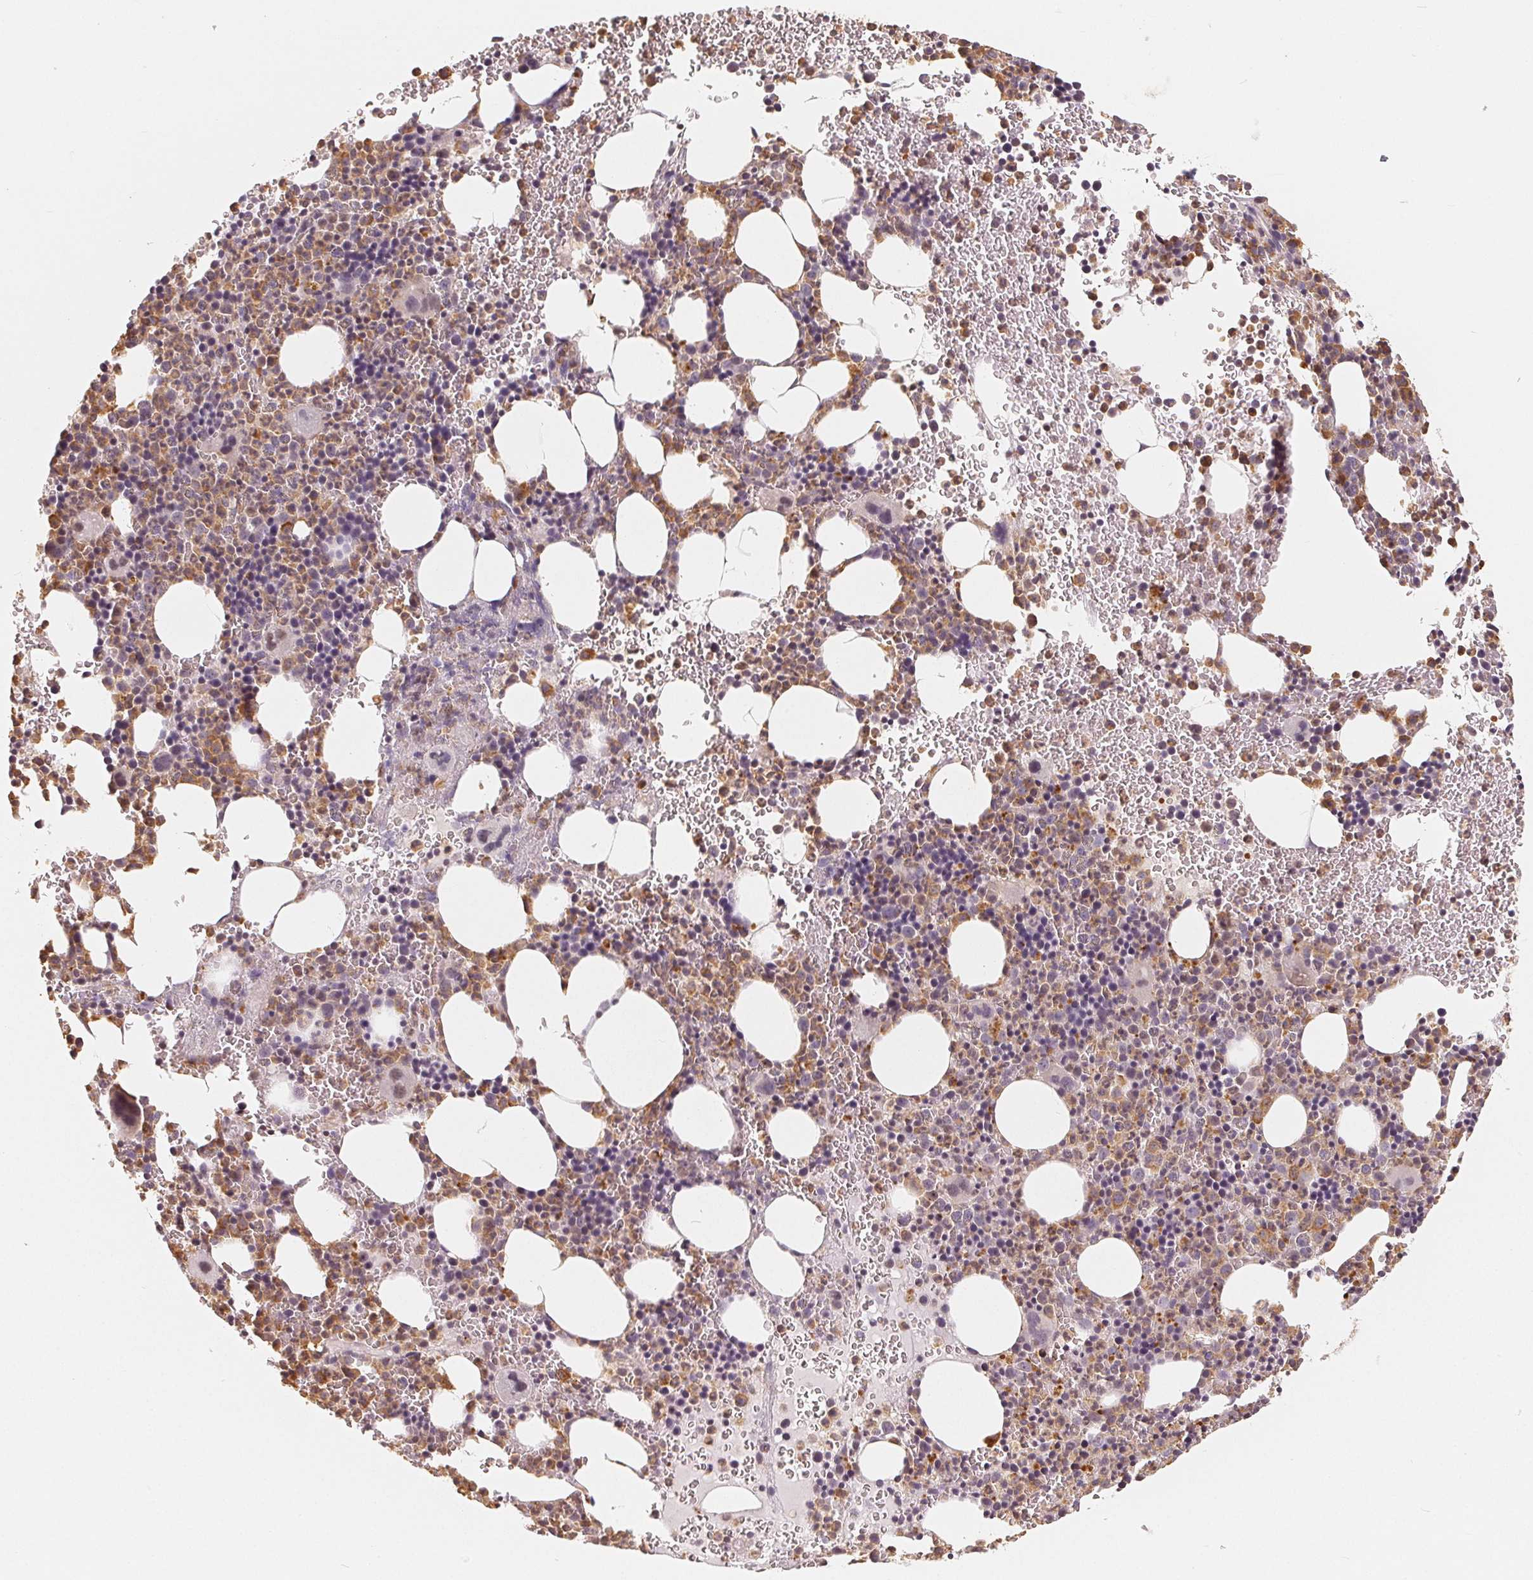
{"staining": {"intensity": "moderate", "quantity": "25%-75%", "location": "cytoplasmic/membranous,nuclear"}, "tissue": "bone marrow", "cell_type": "Hematopoietic cells", "image_type": "normal", "snomed": [{"axis": "morphology", "description": "Normal tissue, NOS"}, {"axis": "topography", "description": "Bone marrow"}], "caption": "Approximately 25%-75% of hematopoietic cells in benign human bone marrow display moderate cytoplasmic/membranous,nuclear protein expression as visualized by brown immunohistochemical staining.", "gene": "GUSB", "patient": {"sex": "male", "age": 63}}